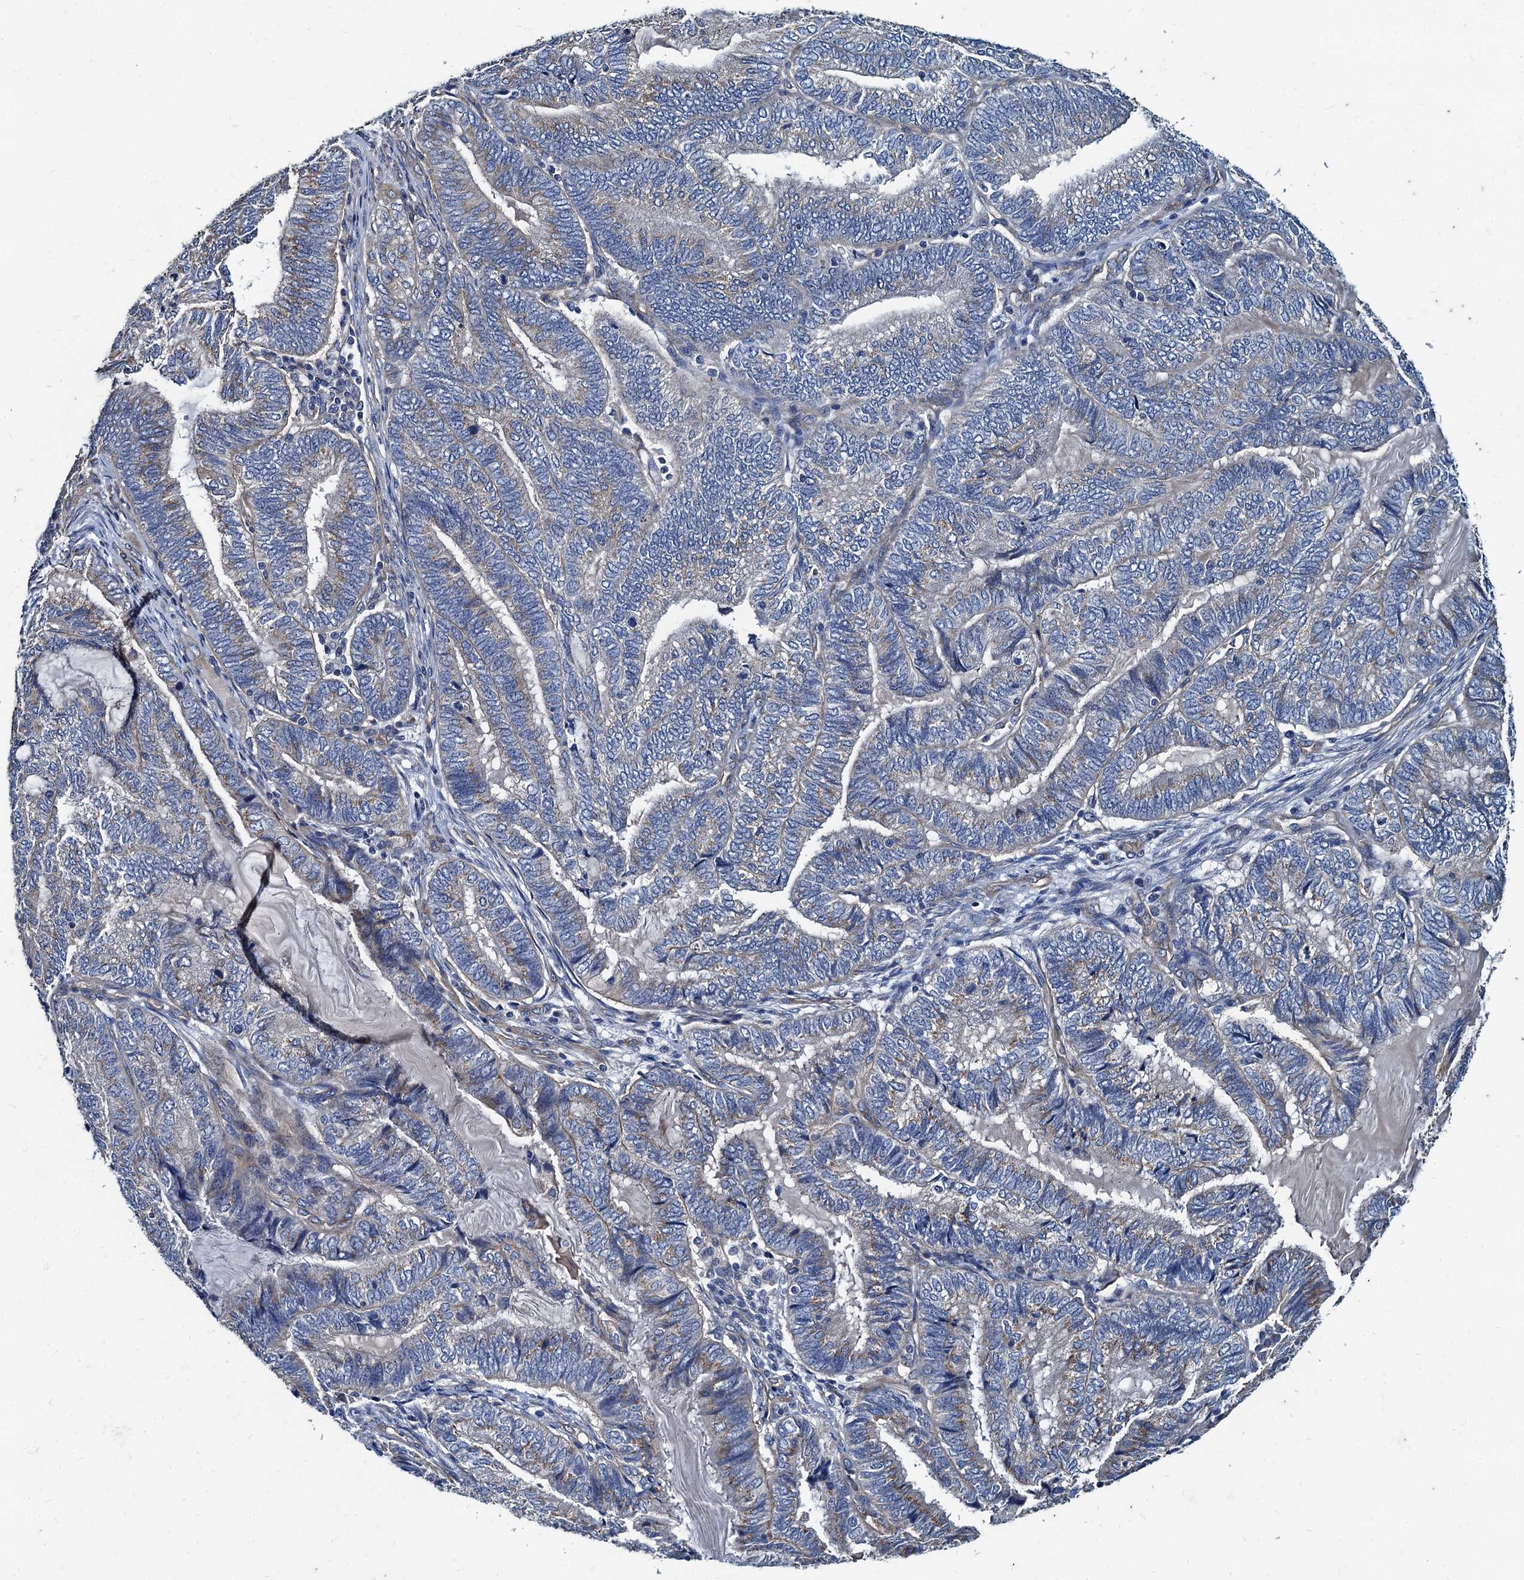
{"staining": {"intensity": "negative", "quantity": "none", "location": "none"}, "tissue": "endometrial cancer", "cell_type": "Tumor cells", "image_type": "cancer", "snomed": [{"axis": "morphology", "description": "Adenocarcinoma, NOS"}, {"axis": "topography", "description": "Uterus"}, {"axis": "topography", "description": "Endometrium"}], "caption": "Image shows no significant protein staining in tumor cells of endometrial adenocarcinoma.", "gene": "NGRN", "patient": {"sex": "female", "age": 70}}